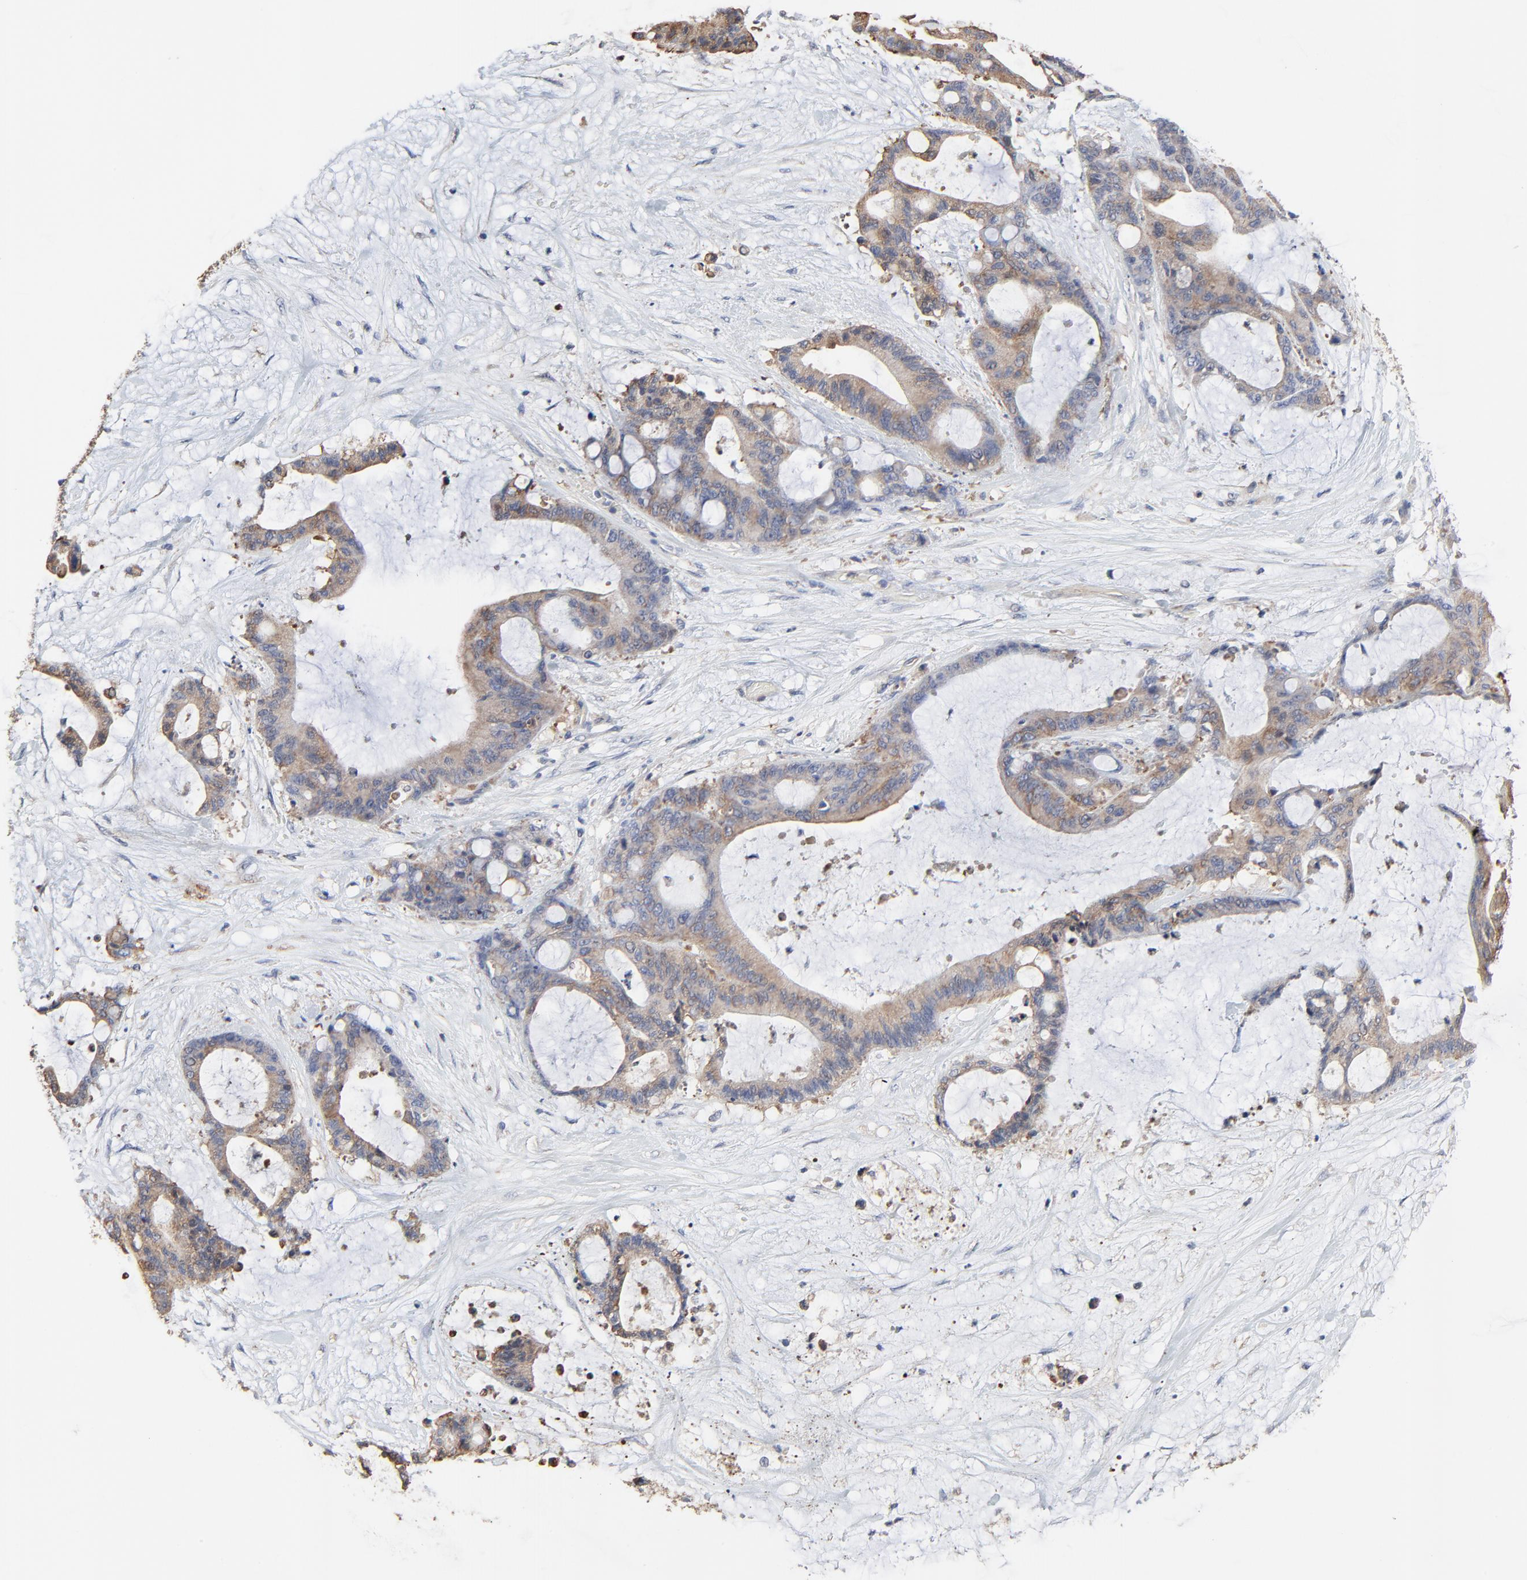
{"staining": {"intensity": "moderate", "quantity": ">75%", "location": "cytoplasmic/membranous"}, "tissue": "liver cancer", "cell_type": "Tumor cells", "image_type": "cancer", "snomed": [{"axis": "morphology", "description": "Cholangiocarcinoma"}, {"axis": "topography", "description": "Liver"}], "caption": "Human cholangiocarcinoma (liver) stained with a brown dye shows moderate cytoplasmic/membranous positive staining in about >75% of tumor cells.", "gene": "NXF3", "patient": {"sex": "female", "age": 73}}